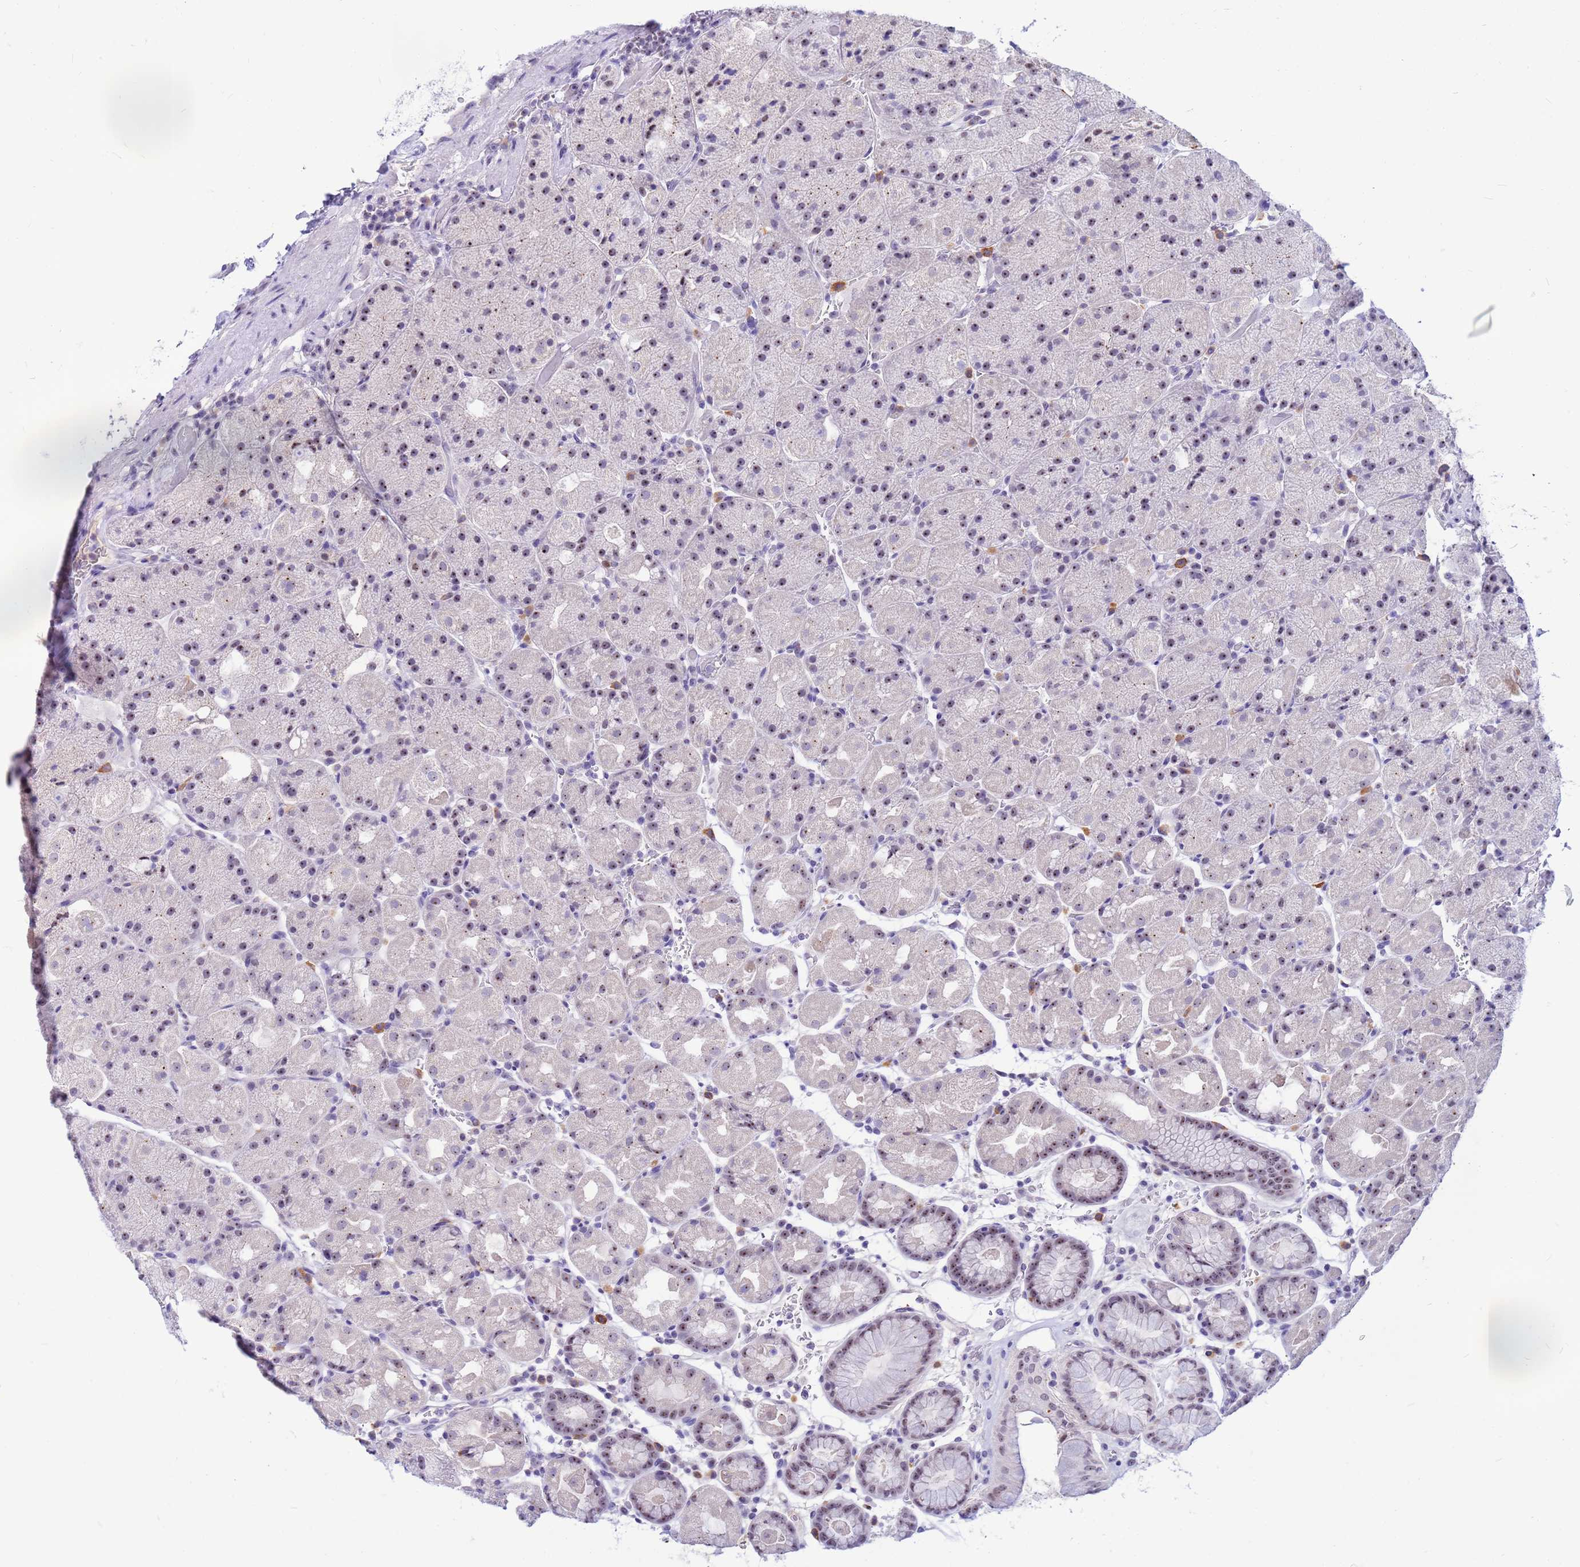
{"staining": {"intensity": "moderate", "quantity": "<25%", "location": "nuclear"}, "tissue": "stomach", "cell_type": "Glandular cells", "image_type": "normal", "snomed": [{"axis": "morphology", "description": "Normal tissue, NOS"}, {"axis": "topography", "description": "Stomach, upper"}, {"axis": "topography", "description": "Stomach, lower"}], "caption": "Stomach stained with immunohistochemistry reveals moderate nuclear staining in about <25% of glandular cells. (IHC, brightfield microscopy, high magnification).", "gene": "DMRTC2", "patient": {"sex": "male", "age": 67}}